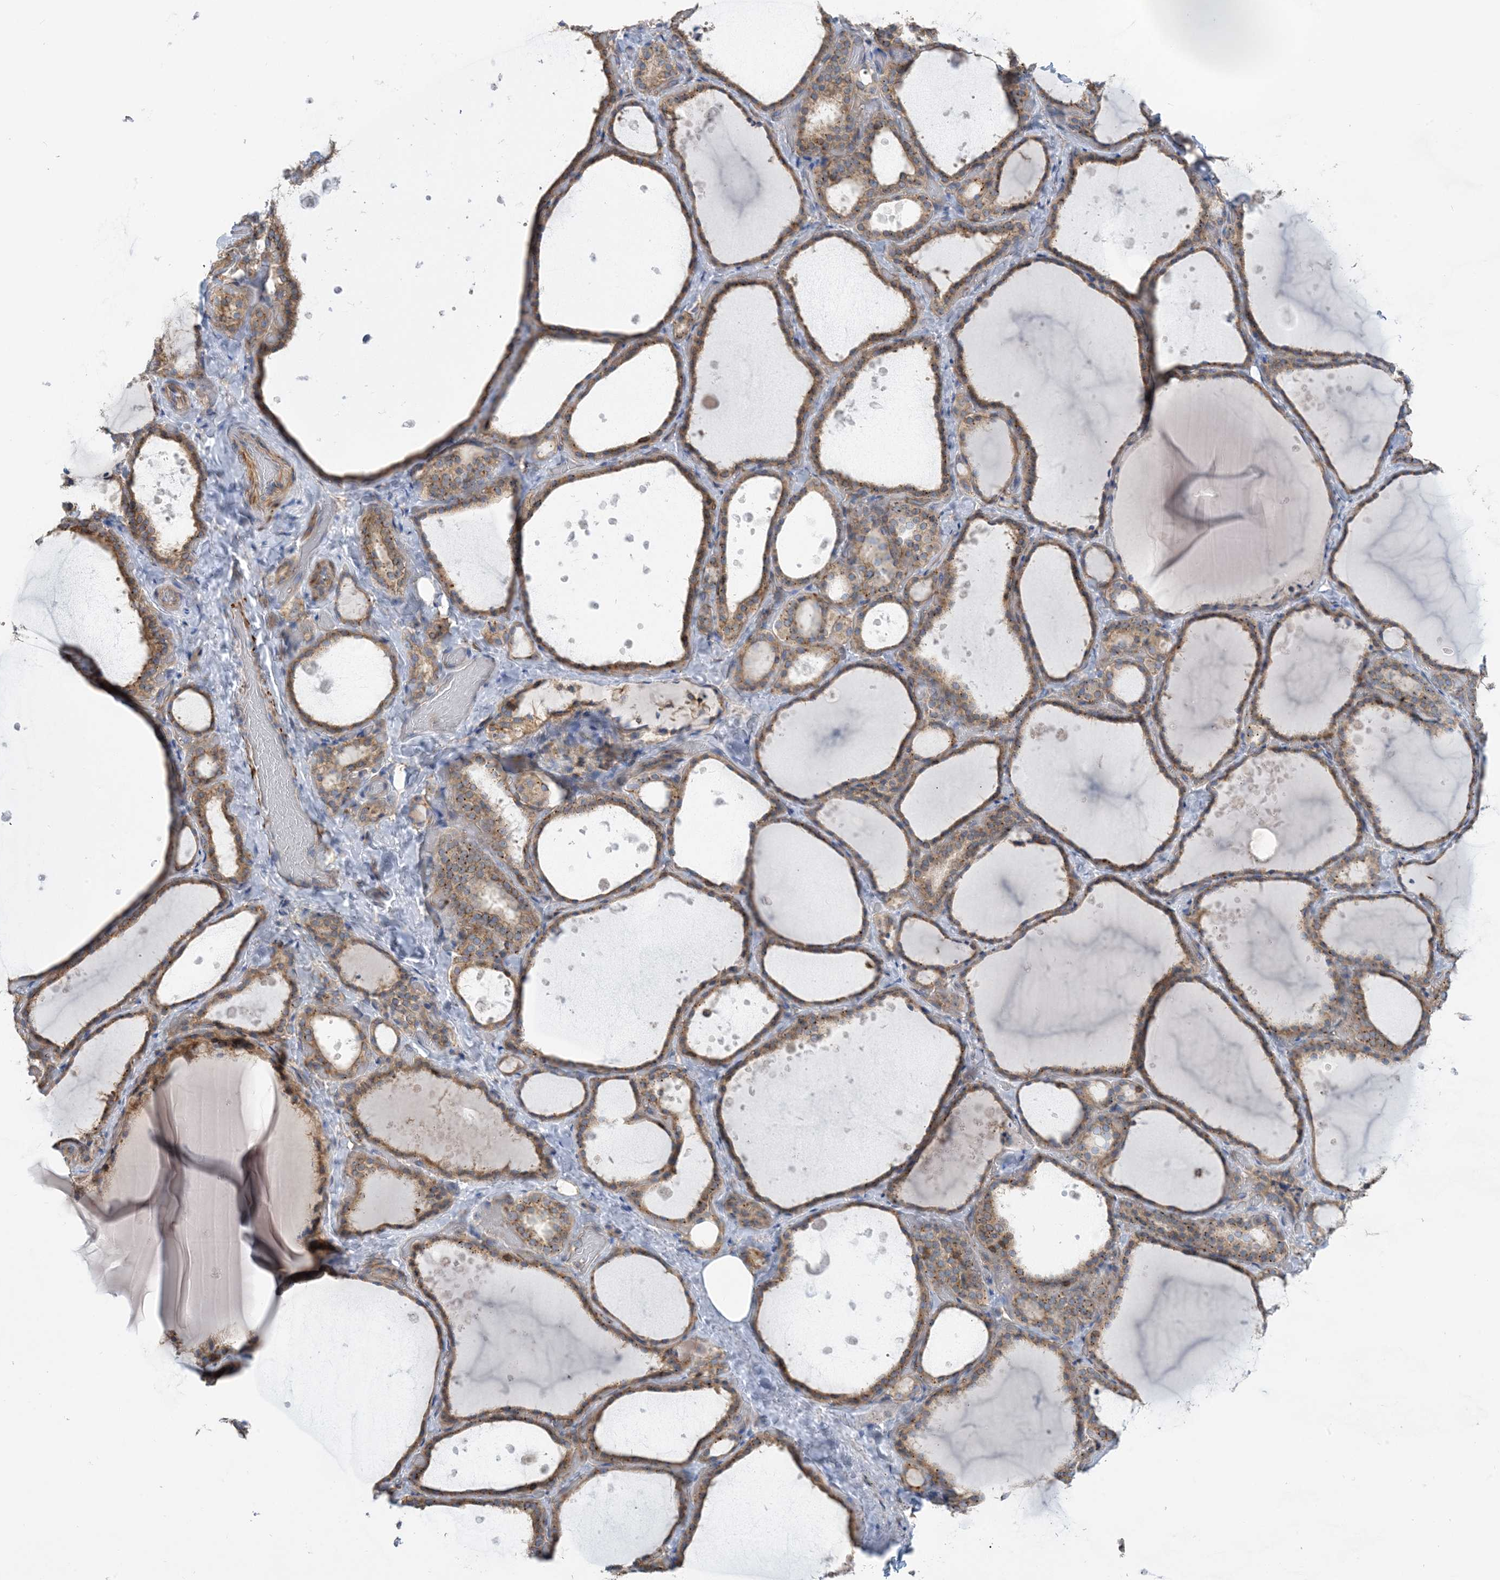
{"staining": {"intensity": "moderate", "quantity": ">75%", "location": "cytoplasmic/membranous"}, "tissue": "thyroid gland", "cell_type": "Glandular cells", "image_type": "normal", "snomed": [{"axis": "morphology", "description": "Normal tissue, NOS"}, {"axis": "topography", "description": "Thyroid gland"}], "caption": "Immunohistochemistry (IHC) of normal human thyroid gland shows medium levels of moderate cytoplasmic/membranous expression in approximately >75% of glandular cells.", "gene": "CALHM5", "patient": {"sex": "female", "age": 44}}